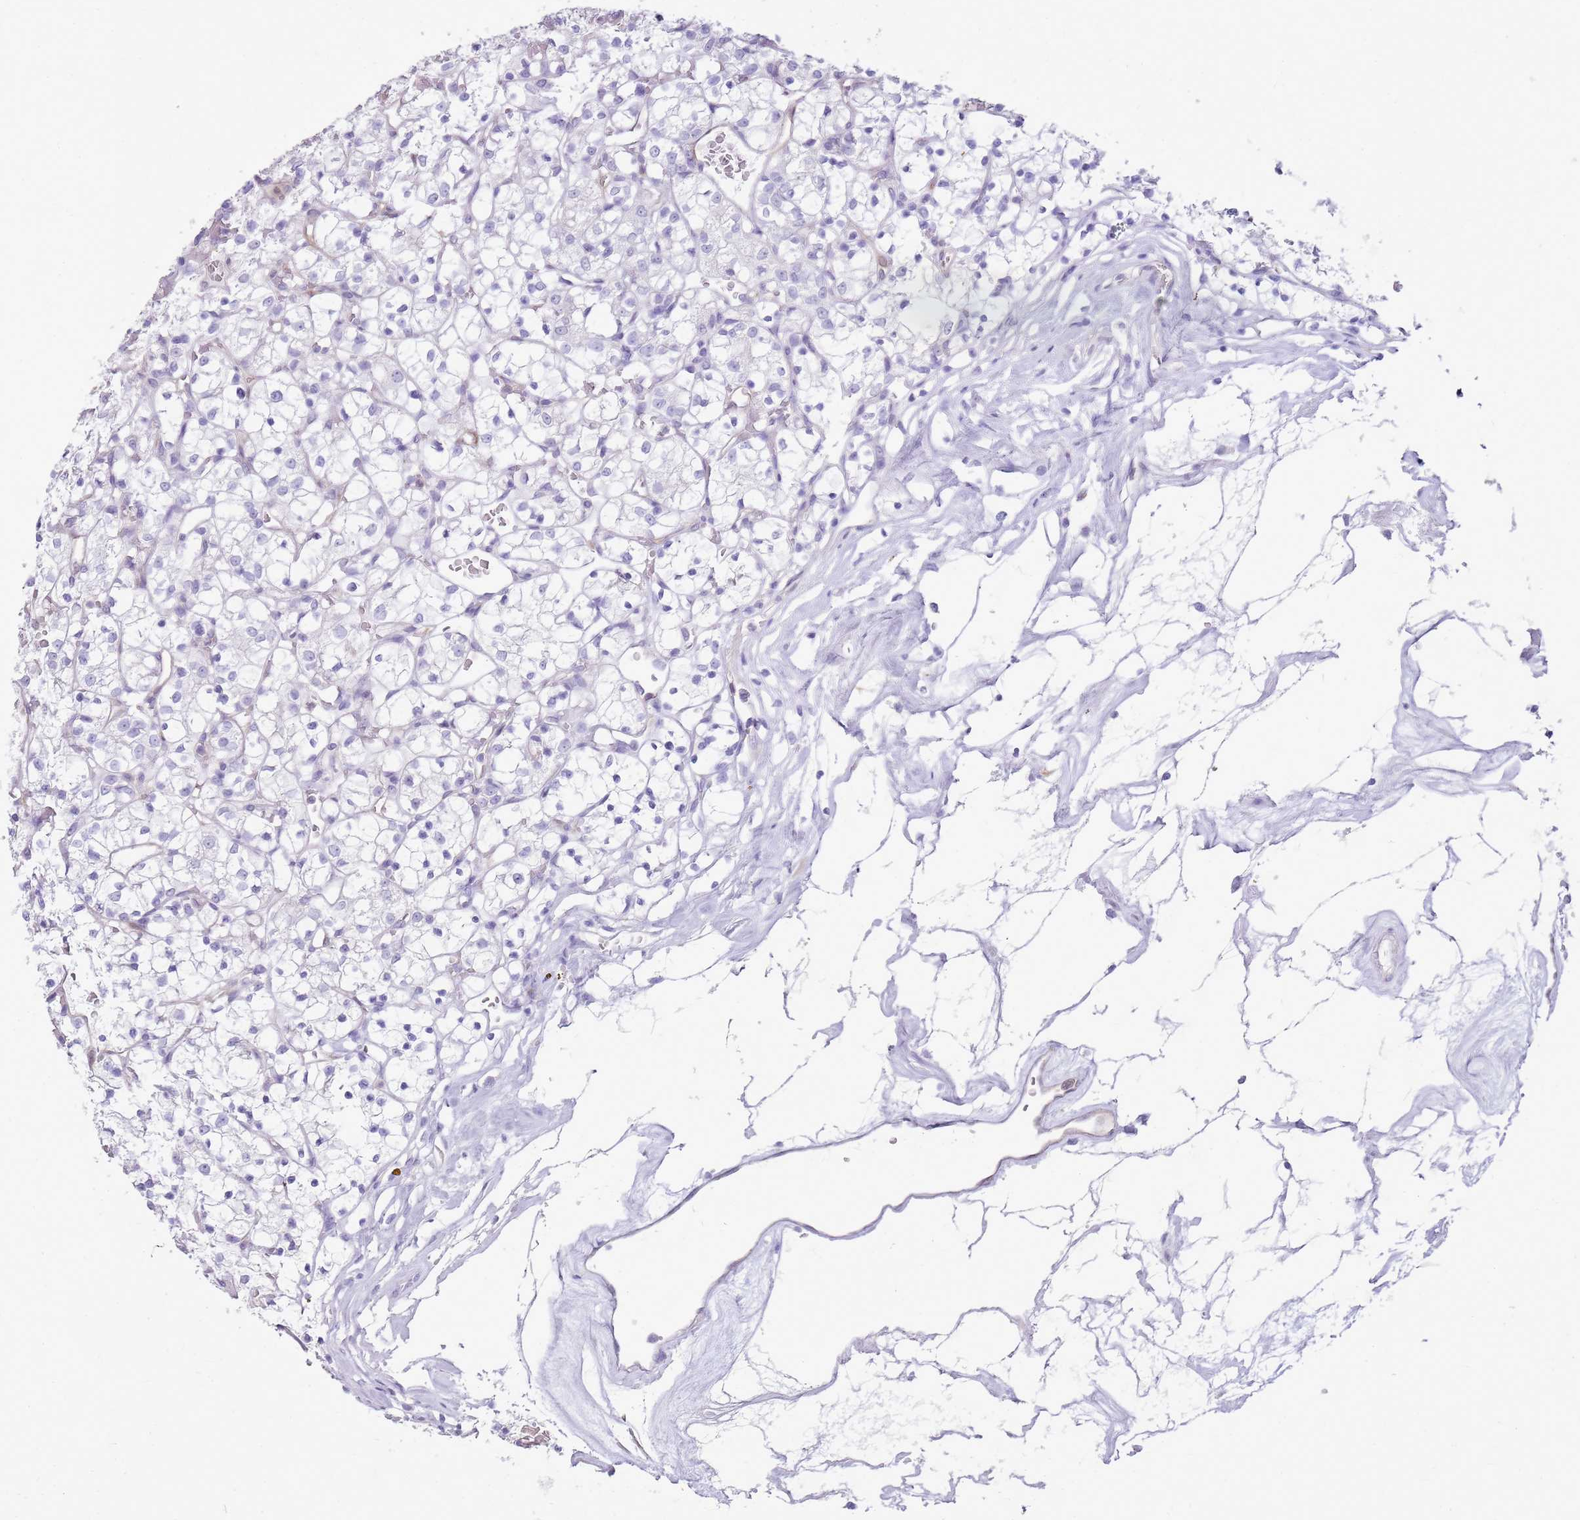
{"staining": {"intensity": "negative", "quantity": "none", "location": "none"}, "tissue": "renal cancer", "cell_type": "Tumor cells", "image_type": "cancer", "snomed": [{"axis": "morphology", "description": "Adenocarcinoma, NOS"}, {"axis": "topography", "description": "Kidney"}], "caption": "Renal cancer (adenocarcinoma) stained for a protein using immunohistochemistry shows no staining tumor cells.", "gene": "SULT1E1", "patient": {"sex": "female", "age": 69}}